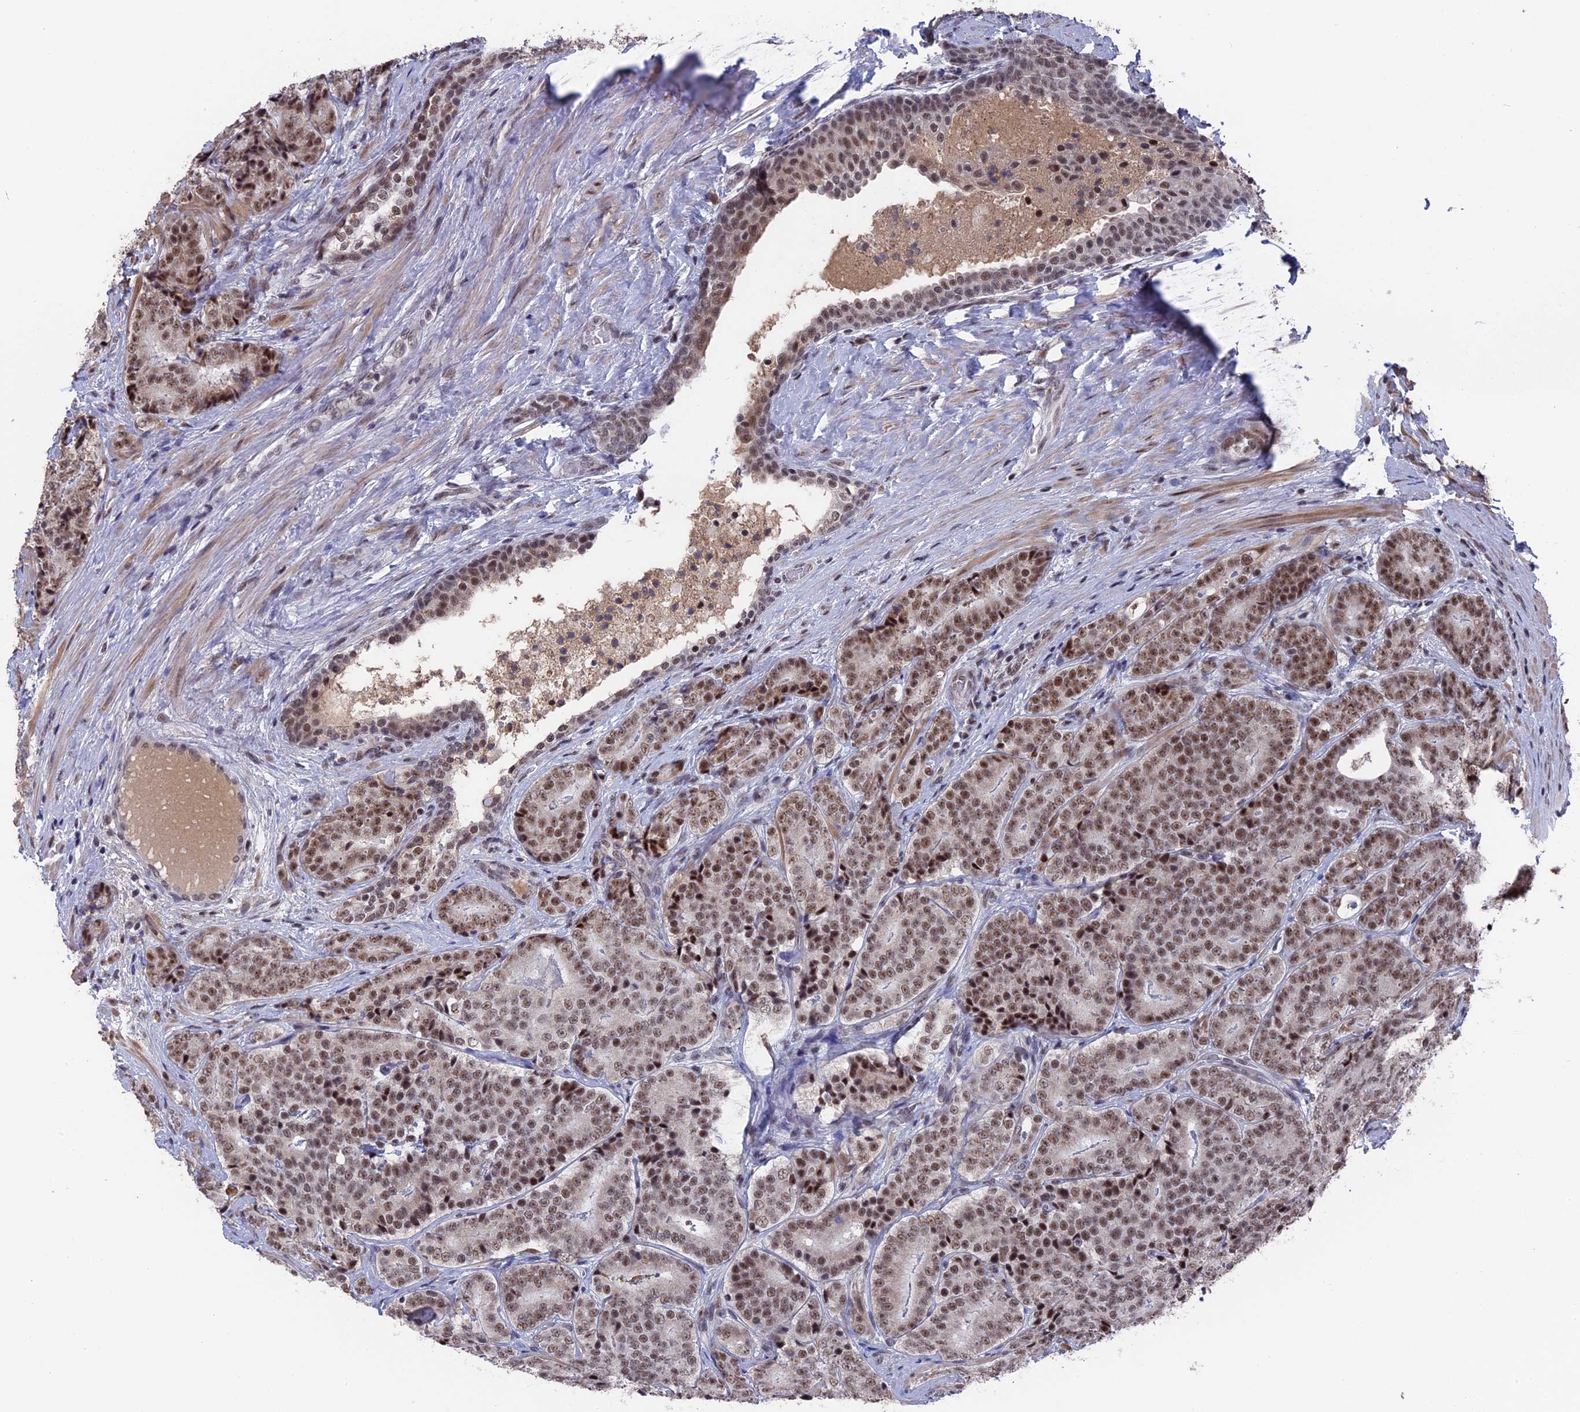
{"staining": {"intensity": "moderate", "quantity": ">75%", "location": "nuclear"}, "tissue": "prostate cancer", "cell_type": "Tumor cells", "image_type": "cancer", "snomed": [{"axis": "morphology", "description": "Adenocarcinoma, High grade"}, {"axis": "topography", "description": "Prostate"}], "caption": "Brown immunohistochemical staining in human prostate cancer exhibits moderate nuclear expression in about >75% of tumor cells.", "gene": "SF3A2", "patient": {"sex": "male", "age": 56}}